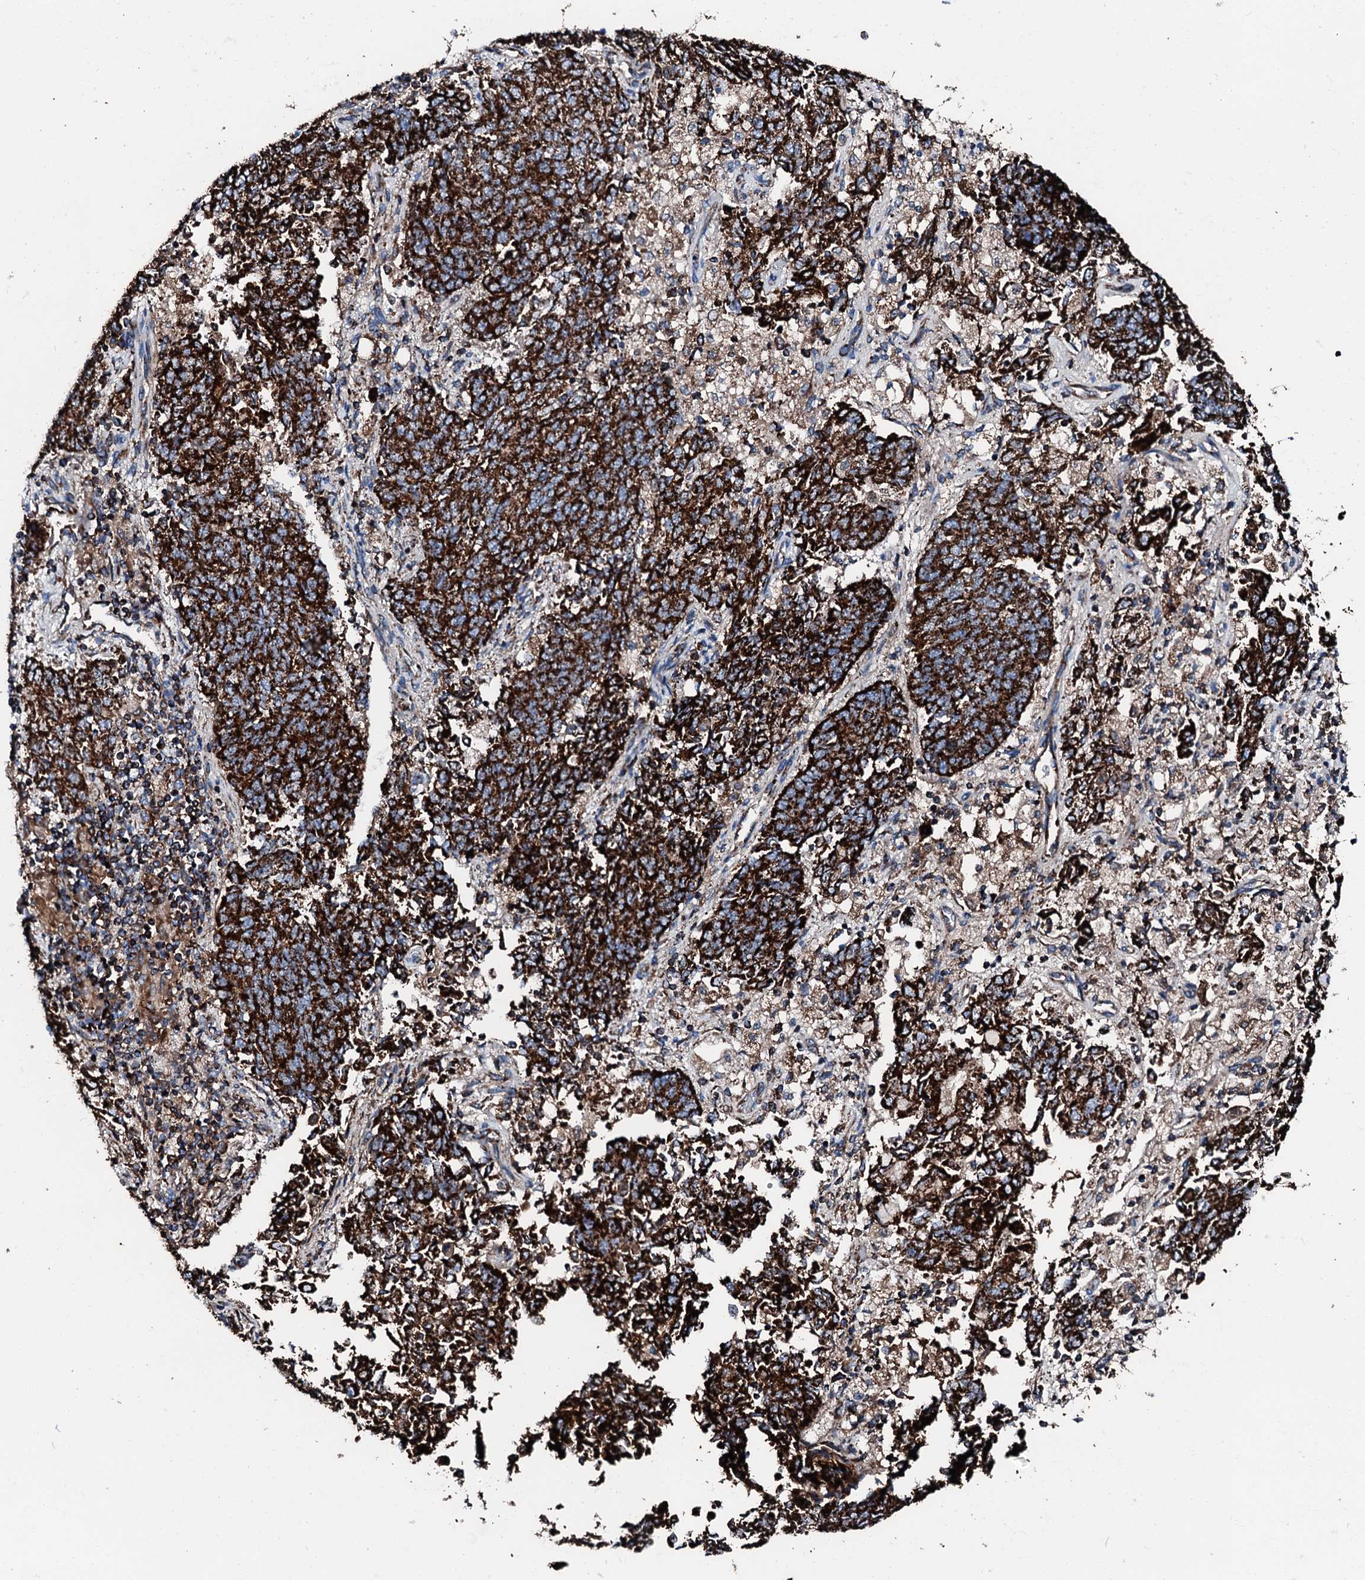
{"staining": {"intensity": "strong", "quantity": ">75%", "location": "cytoplasmic/membranous"}, "tissue": "endometrial cancer", "cell_type": "Tumor cells", "image_type": "cancer", "snomed": [{"axis": "morphology", "description": "Adenocarcinoma, NOS"}, {"axis": "topography", "description": "Endometrium"}], "caption": "Immunohistochemistry micrograph of human endometrial adenocarcinoma stained for a protein (brown), which reveals high levels of strong cytoplasmic/membranous positivity in approximately >75% of tumor cells.", "gene": "HADH", "patient": {"sex": "female", "age": 80}}